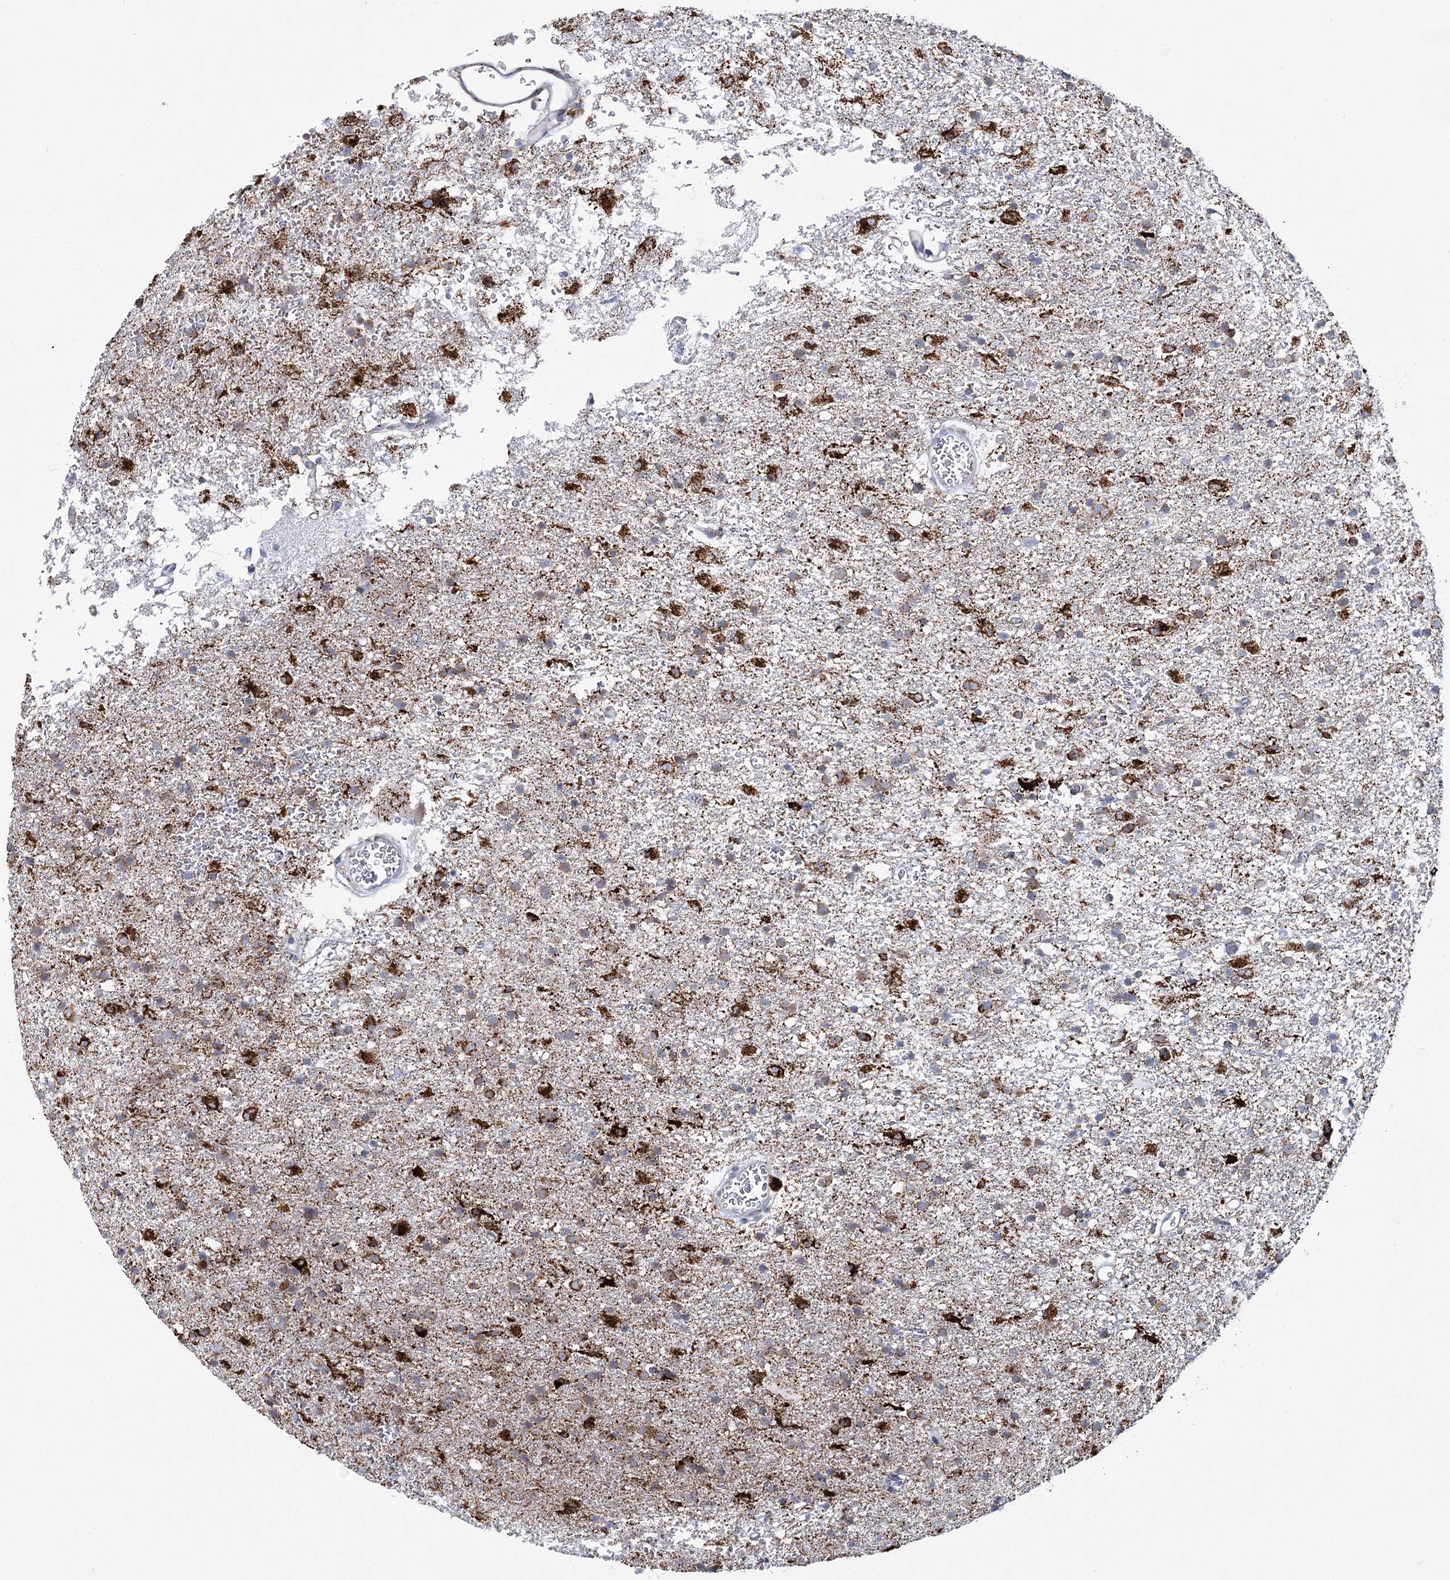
{"staining": {"intensity": "moderate", "quantity": ">75%", "location": "cytoplasmic/membranous"}, "tissue": "glioma", "cell_type": "Tumor cells", "image_type": "cancer", "snomed": [{"axis": "morphology", "description": "Glioma, malignant, Low grade"}, {"axis": "topography", "description": "Brain"}], "caption": "Protein expression analysis of low-grade glioma (malignant) exhibits moderate cytoplasmic/membranous expression in approximately >75% of tumor cells.", "gene": "THUMPD3", "patient": {"sex": "male", "age": 65}}